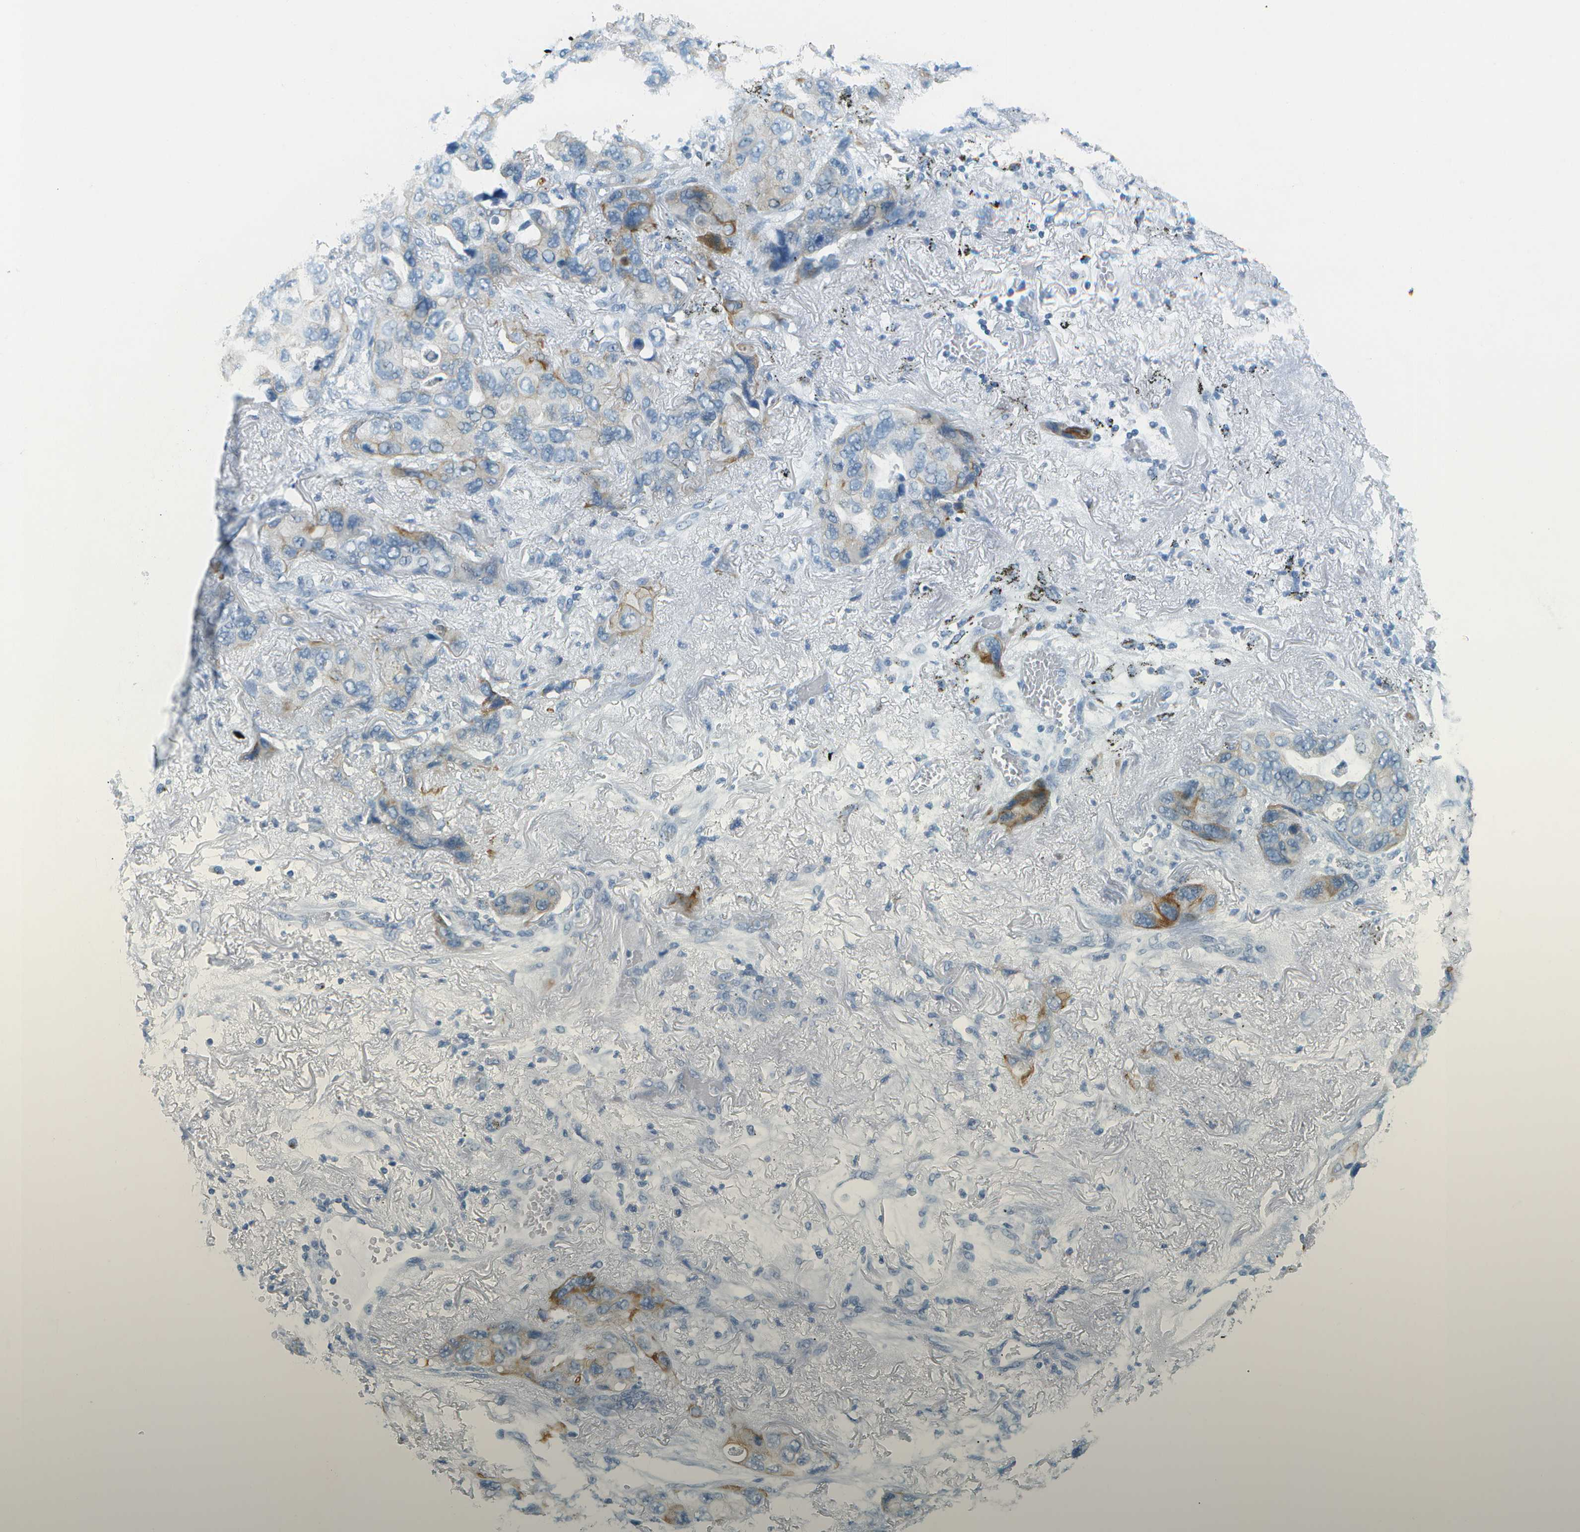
{"staining": {"intensity": "moderate", "quantity": "<25%", "location": "cytoplasmic/membranous"}, "tissue": "lung cancer", "cell_type": "Tumor cells", "image_type": "cancer", "snomed": [{"axis": "morphology", "description": "Squamous cell carcinoma, NOS"}, {"axis": "topography", "description": "Lung"}], "caption": "Tumor cells show low levels of moderate cytoplasmic/membranous positivity in about <25% of cells in squamous cell carcinoma (lung). The staining is performed using DAB (3,3'-diaminobenzidine) brown chromogen to label protein expression. The nuclei are counter-stained blue using hematoxylin.", "gene": "SMYD5", "patient": {"sex": "female", "age": 73}}